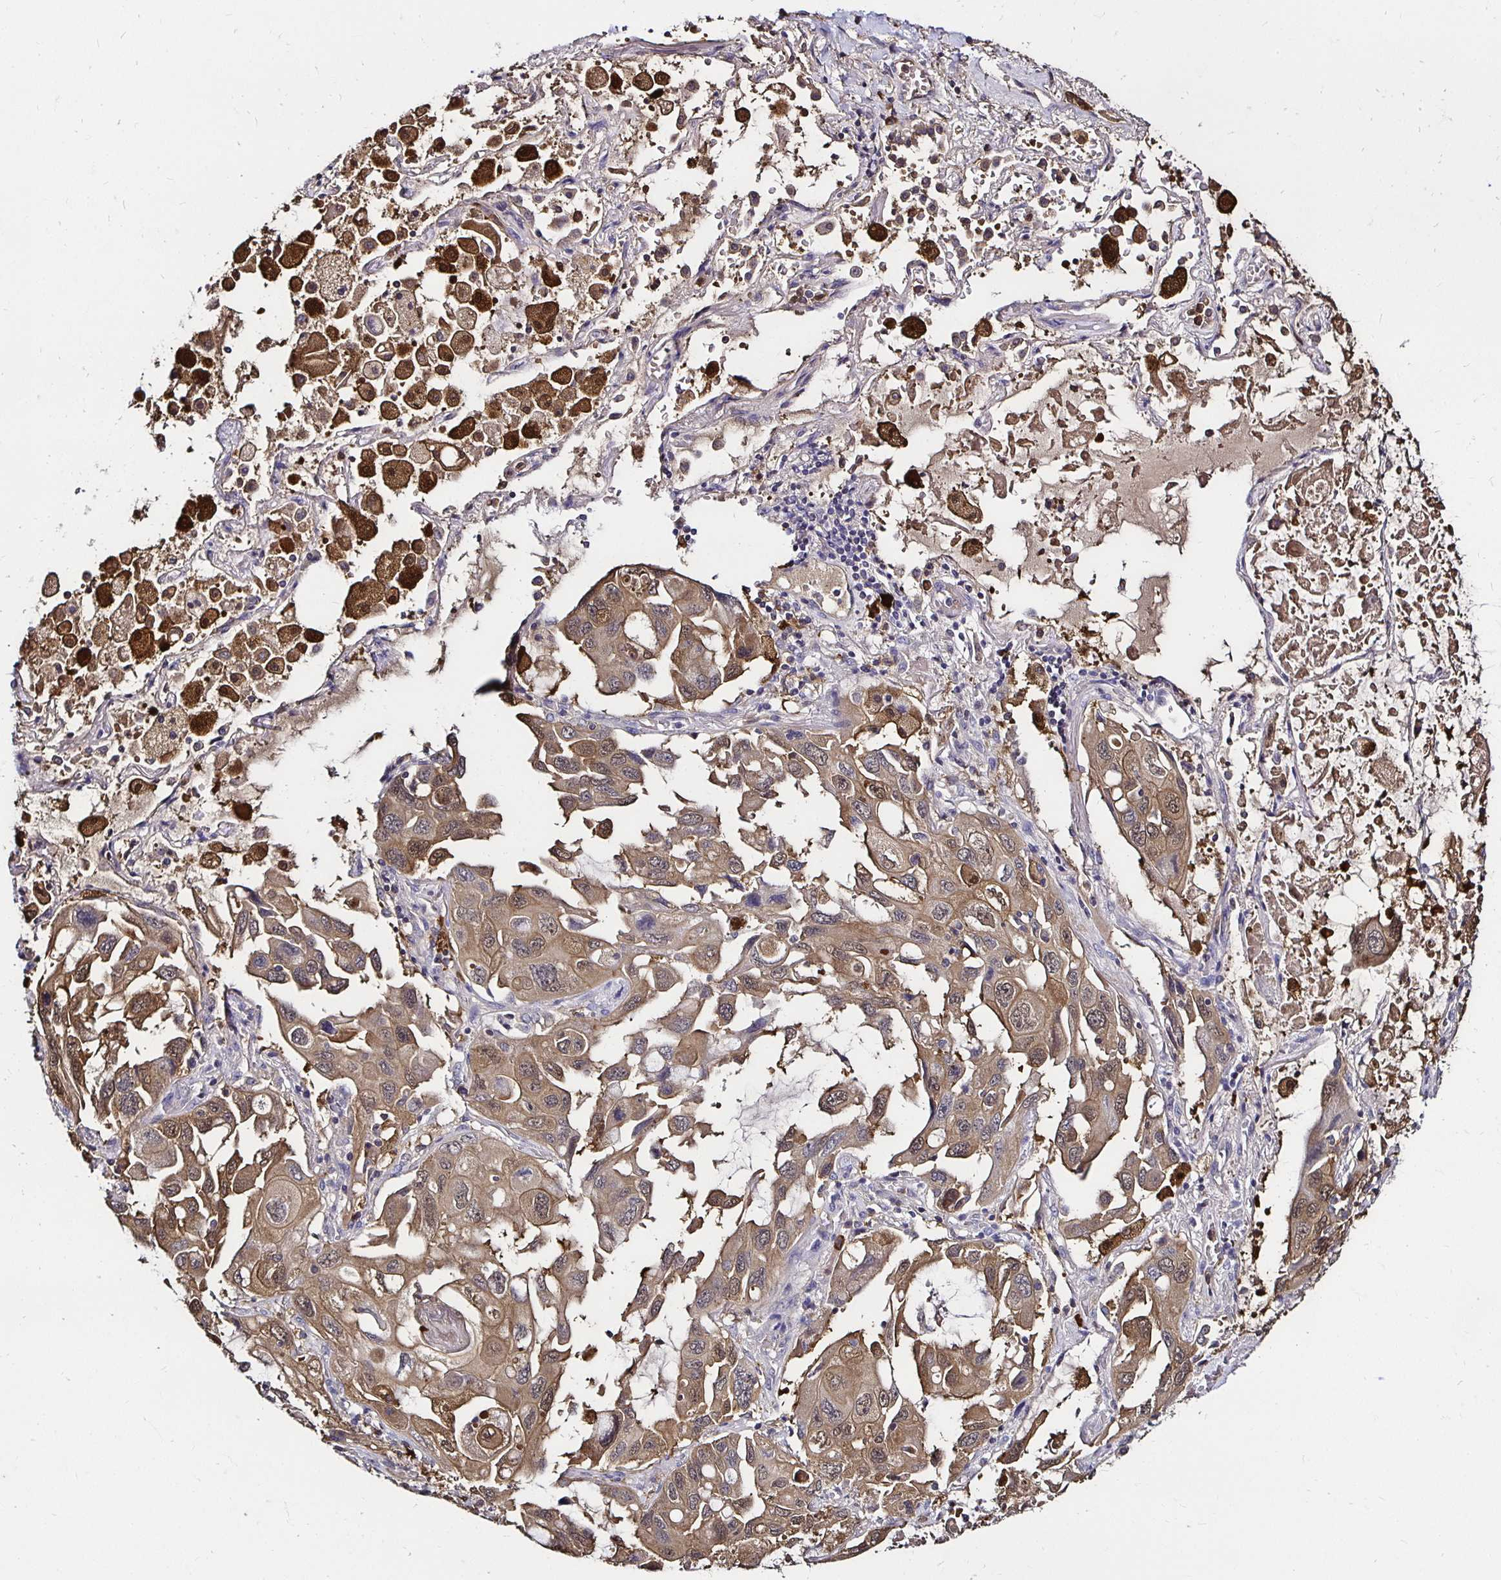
{"staining": {"intensity": "weak", "quantity": ">75%", "location": "cytoplasmic/membranous,nuclear"}, "tissue": "lung cancer", "cell_type": "Tumor cells", "image_type": "cancer", "snomed": [{"axis": "morphology", "description": "Squamous cell carcinoma, NOS"}, {"axis": "topography", "description": "Lung"}], "caption": "Protein staining displays weak cytoplasmic/membranous and nuclear positivity in approximately >75% of tumor cells in squamous cell carcinoma (lung). Nuclei are stained in blue.", "gene": "TXN", "patient": {"sex": "female", "age": 73}}